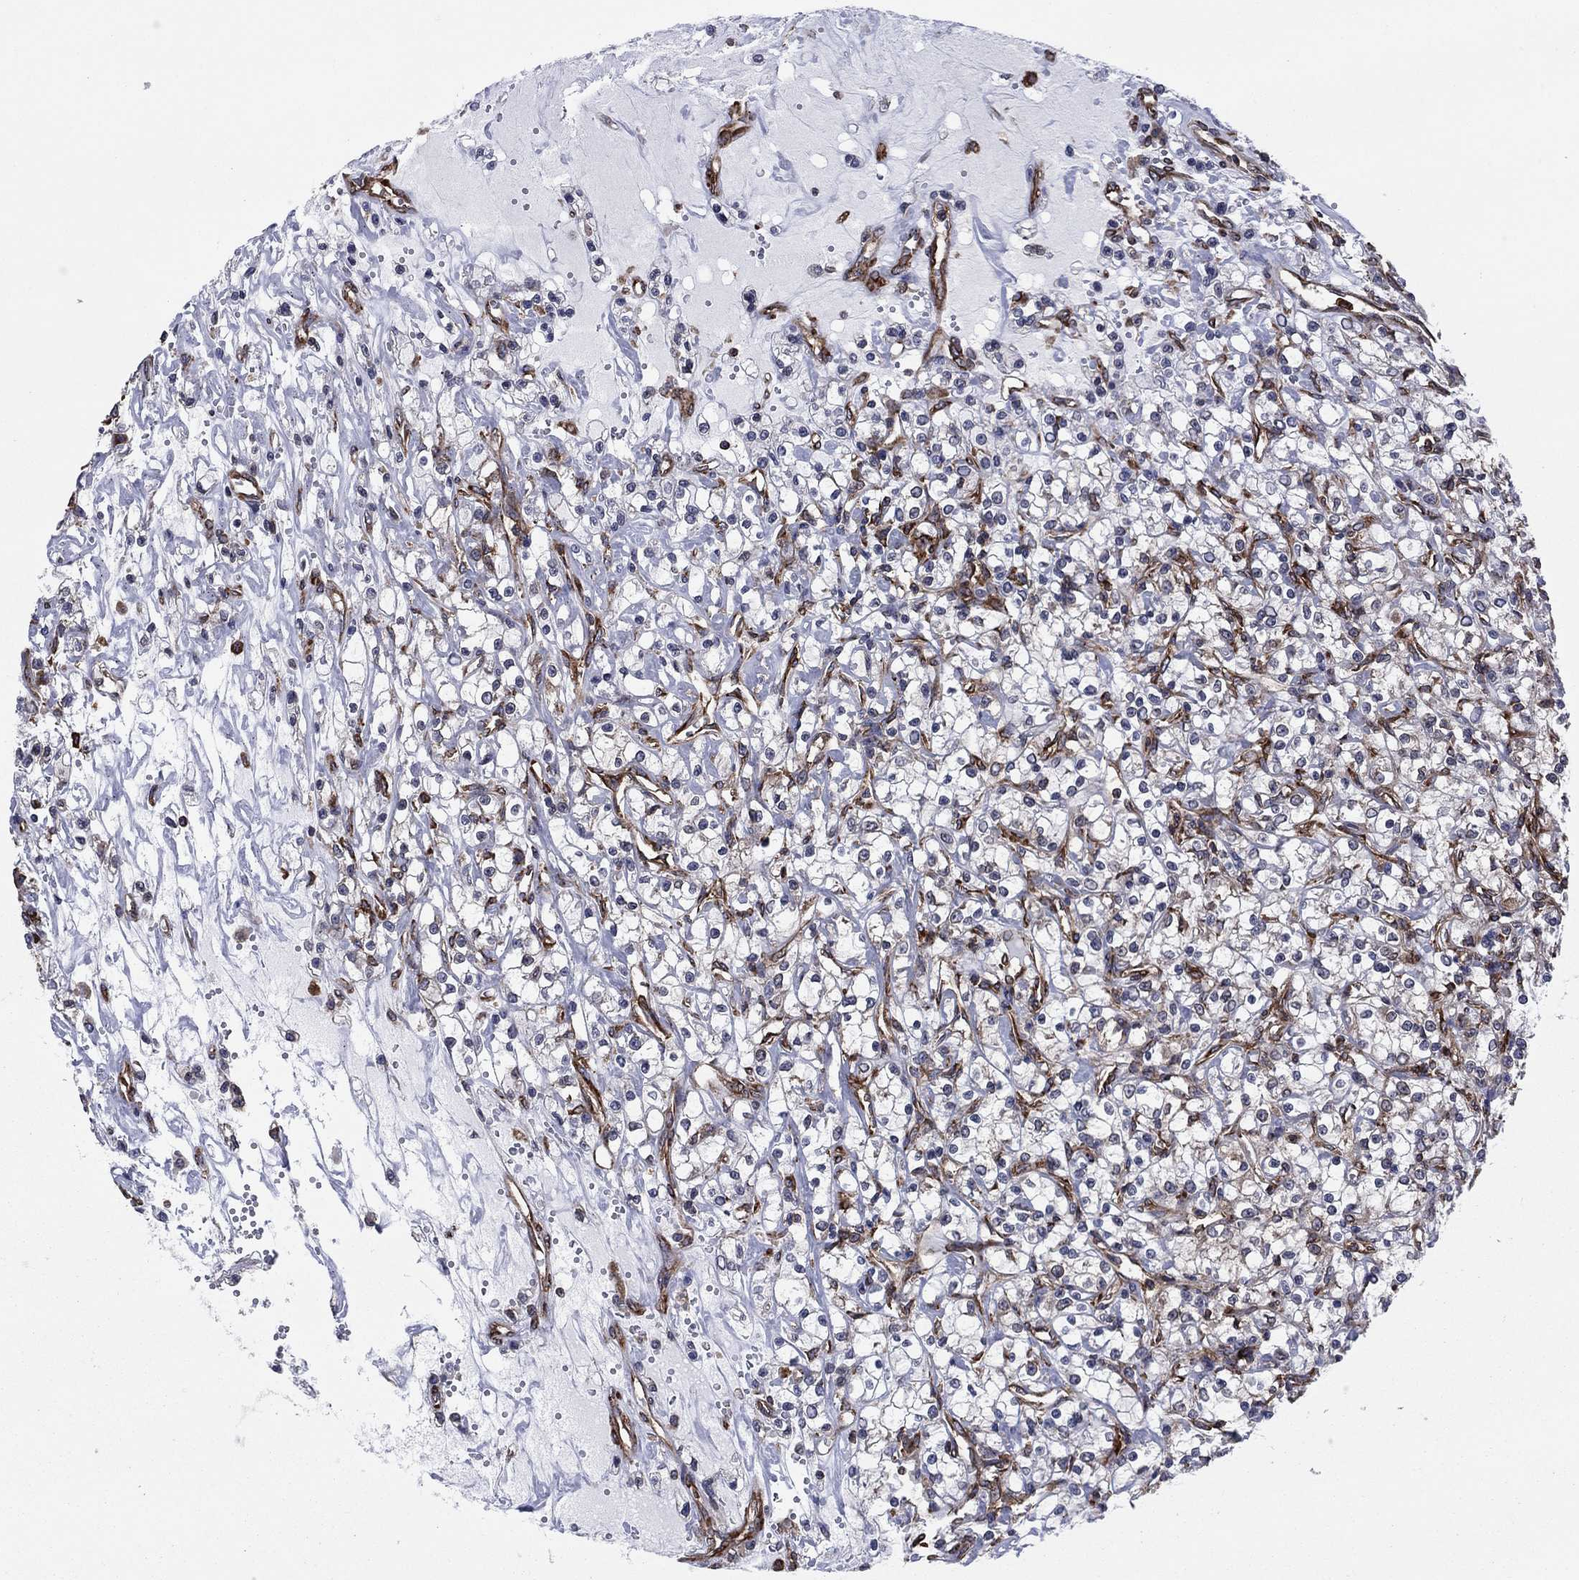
{"staining": {"intensity": "negative", "quantity": "none", "location": "none"}, "tissue": "renal cancer", "cell_type": "Tumor cells", "image_type": "cancer", "snomed": [{"axis": "morphology", "description": "Adenocarcinoma, NOS"}, {"axis": "topography", "description": "Kidney"}], "caption": "Immunohistochemistry (IHC) photomicrograph of neoplastic tissue: human renal cancer stained with DAB (3,3'-diaminobenzidine) shows no significant protein positivity in tumor cells.", "gene": "YBX1", "patient": {"sex": "female", "age": 59}}